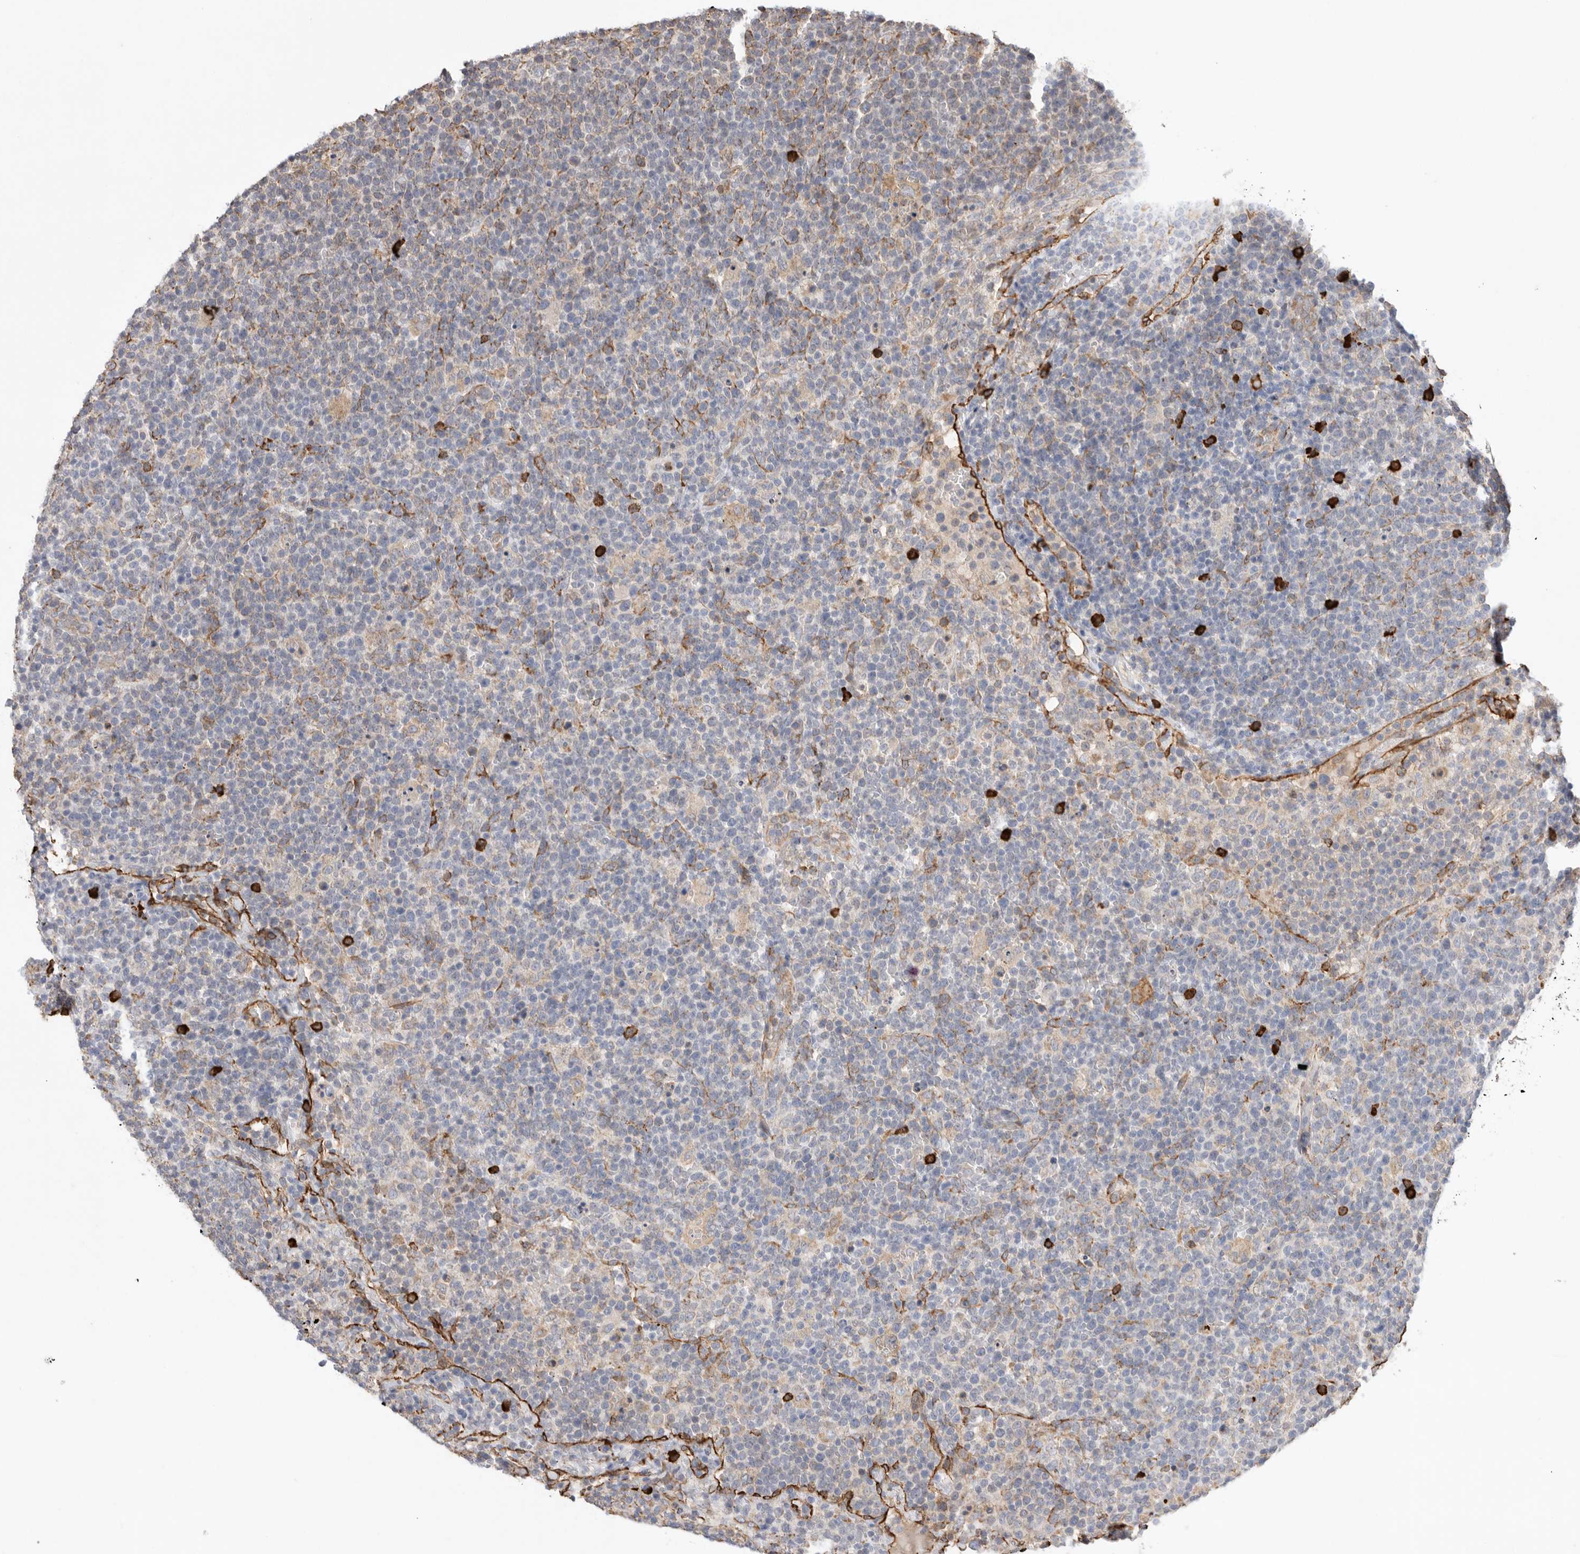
{"staining": {"intensity": "negative", "quantity": "none", "location": "none"}, "tissue": "lymphoma", "cell_type": "Tumor cells", "image_type": "cancer", "snomed": [{"axis": "morphology", "description": "Malignant lymphoma, non-Hodgkin's type, High grade"}, {"axis": "topography", "description": "Lymph node"}], "caption": "High power microscopy micrograph of an IHC histopathology image of malignant lymphoma, non-Hodgkin's type (high-grade), revealing no significant positivity in tumor cells.", "gene": "BLOC1S5", "patient": {"sex": "male", "age": 61}}